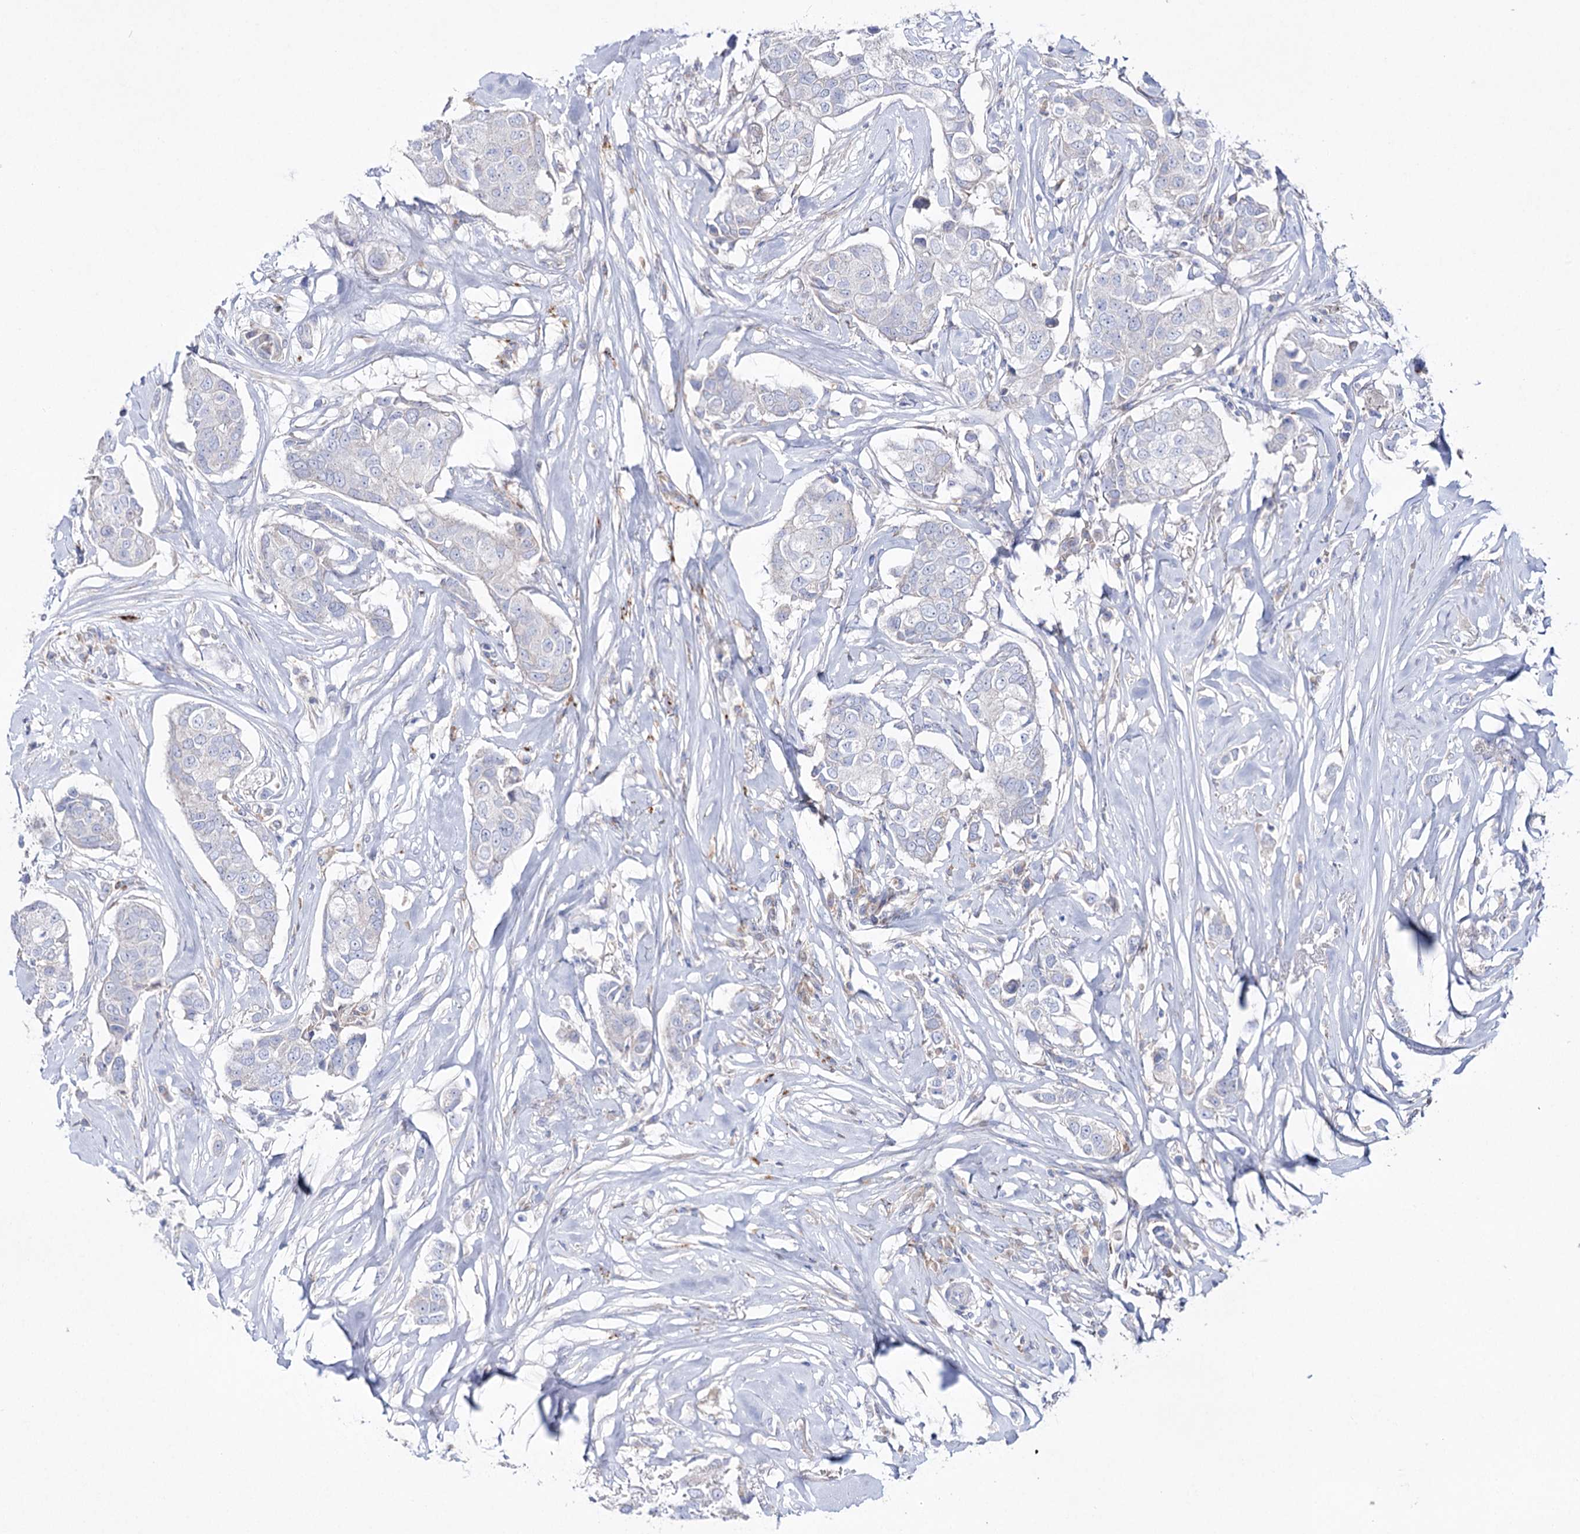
{"staining": {"intensity": "negative", "quantity": "none", "location": "none"}, "tissue": "breast cancer", "cell_type": "Tumor cells", "image_type": "cancer", "snomed": [{"axis": "morphology", "description": "Duct carcinoma"}, {"axis": "topography", "description": "Breast"}], "caption": "Protein analysis of infiltrating ductal carcinoma (breast) displays no significant positivity in tumor cells.", "gene": "NAGLU", "patient": {"sex": "female", "age": 80}}